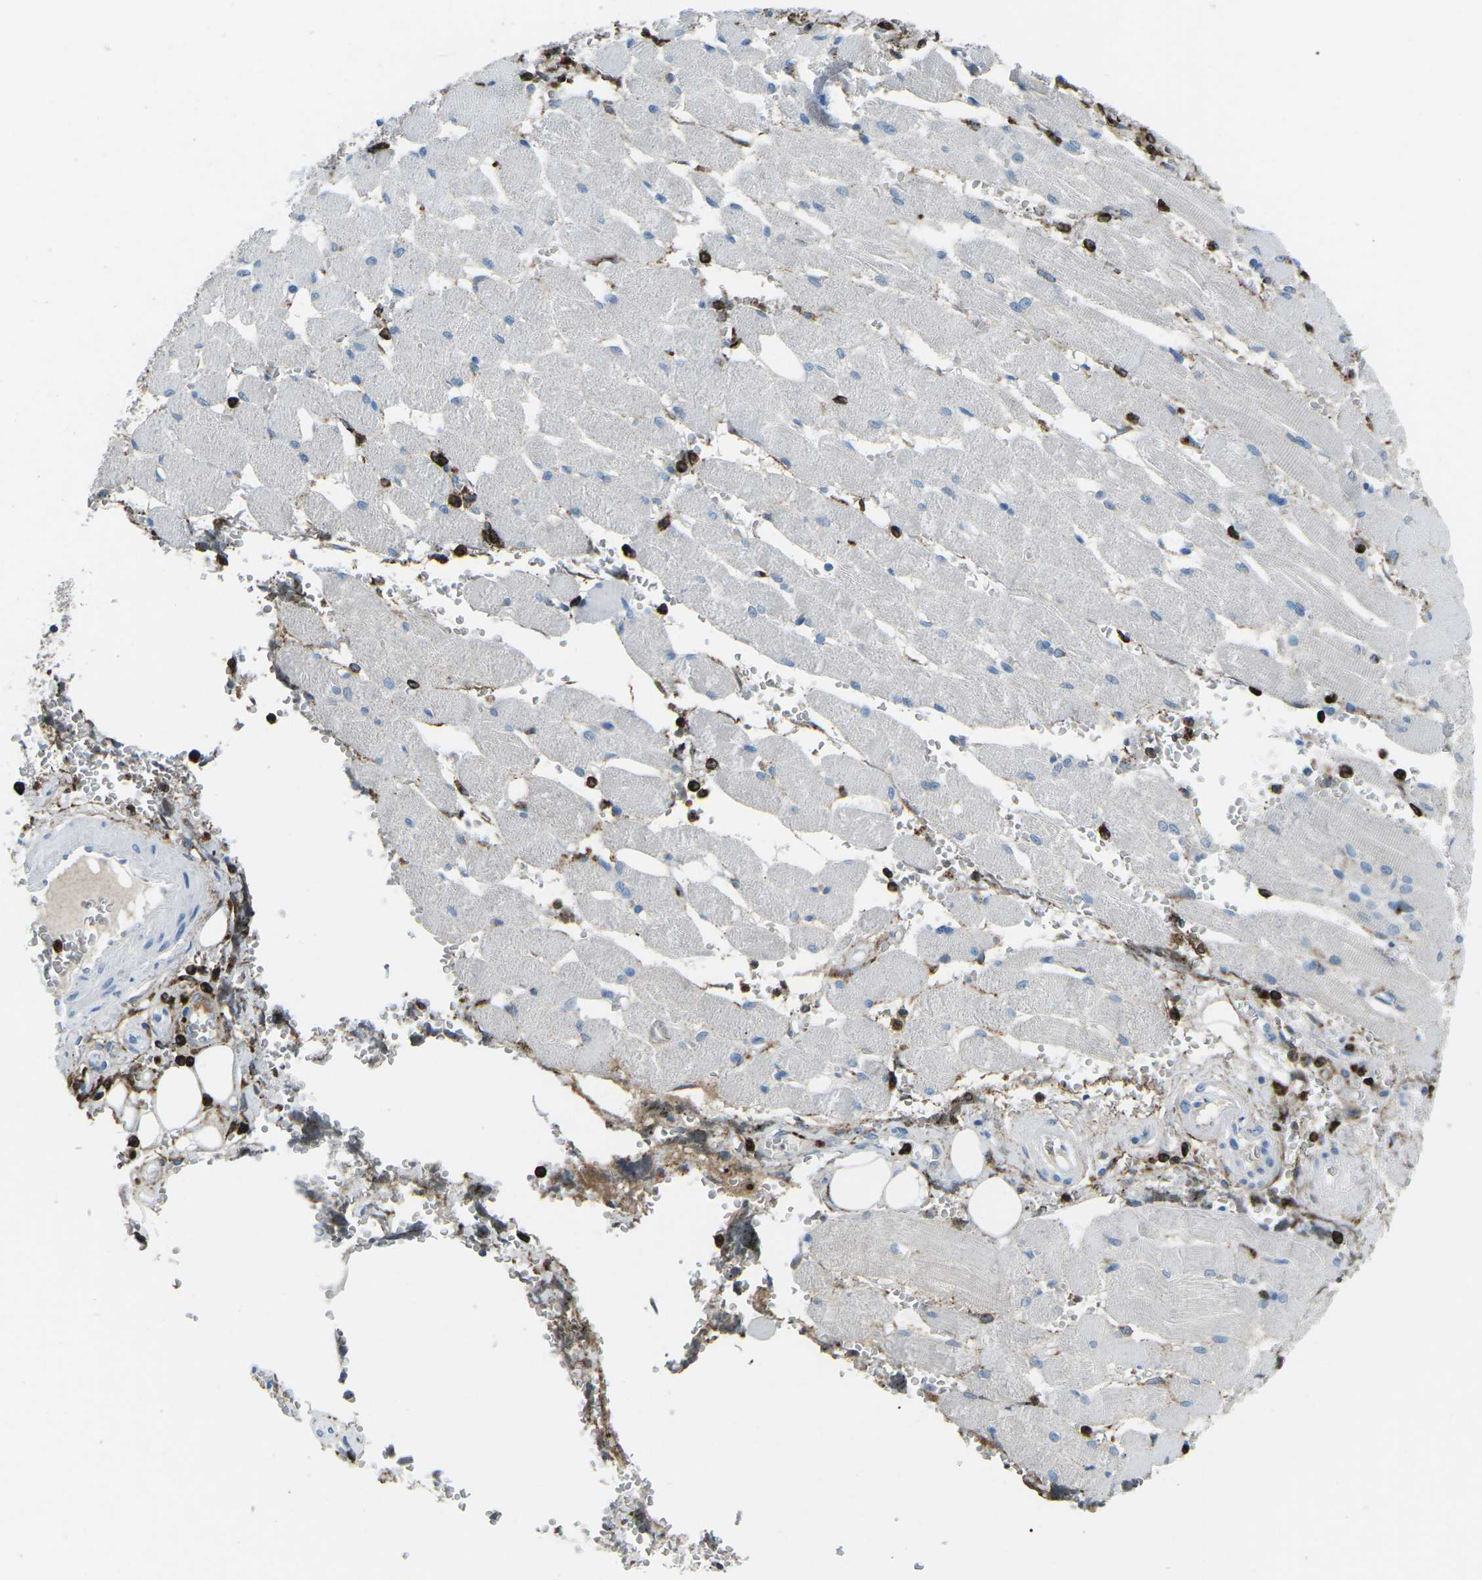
{"staining": {"intensity": "negative", "quantity": "none", "location": "none"}, "tissue": "adipose tissue", "cell_type": "Adipocytes", "image_type": "normal", "snomed": [{"axis": "morphology", "description": "Squamous cell carcinoma, NOS"}, {"axis": "topography", "description": "Oral tissue"}, {"axis": "topography", "description": "Head-Neck"}], "caption": "Immunohistochemistry (IHC) histopathology image of unremarkable adipose tissue: adipose tissue stained with DAB (3,3'-diaminobenzidine) displays no significant protein staining in adipocytes.", "gene": "FCN1", "patient": {"sex": "female", "age": 50}}